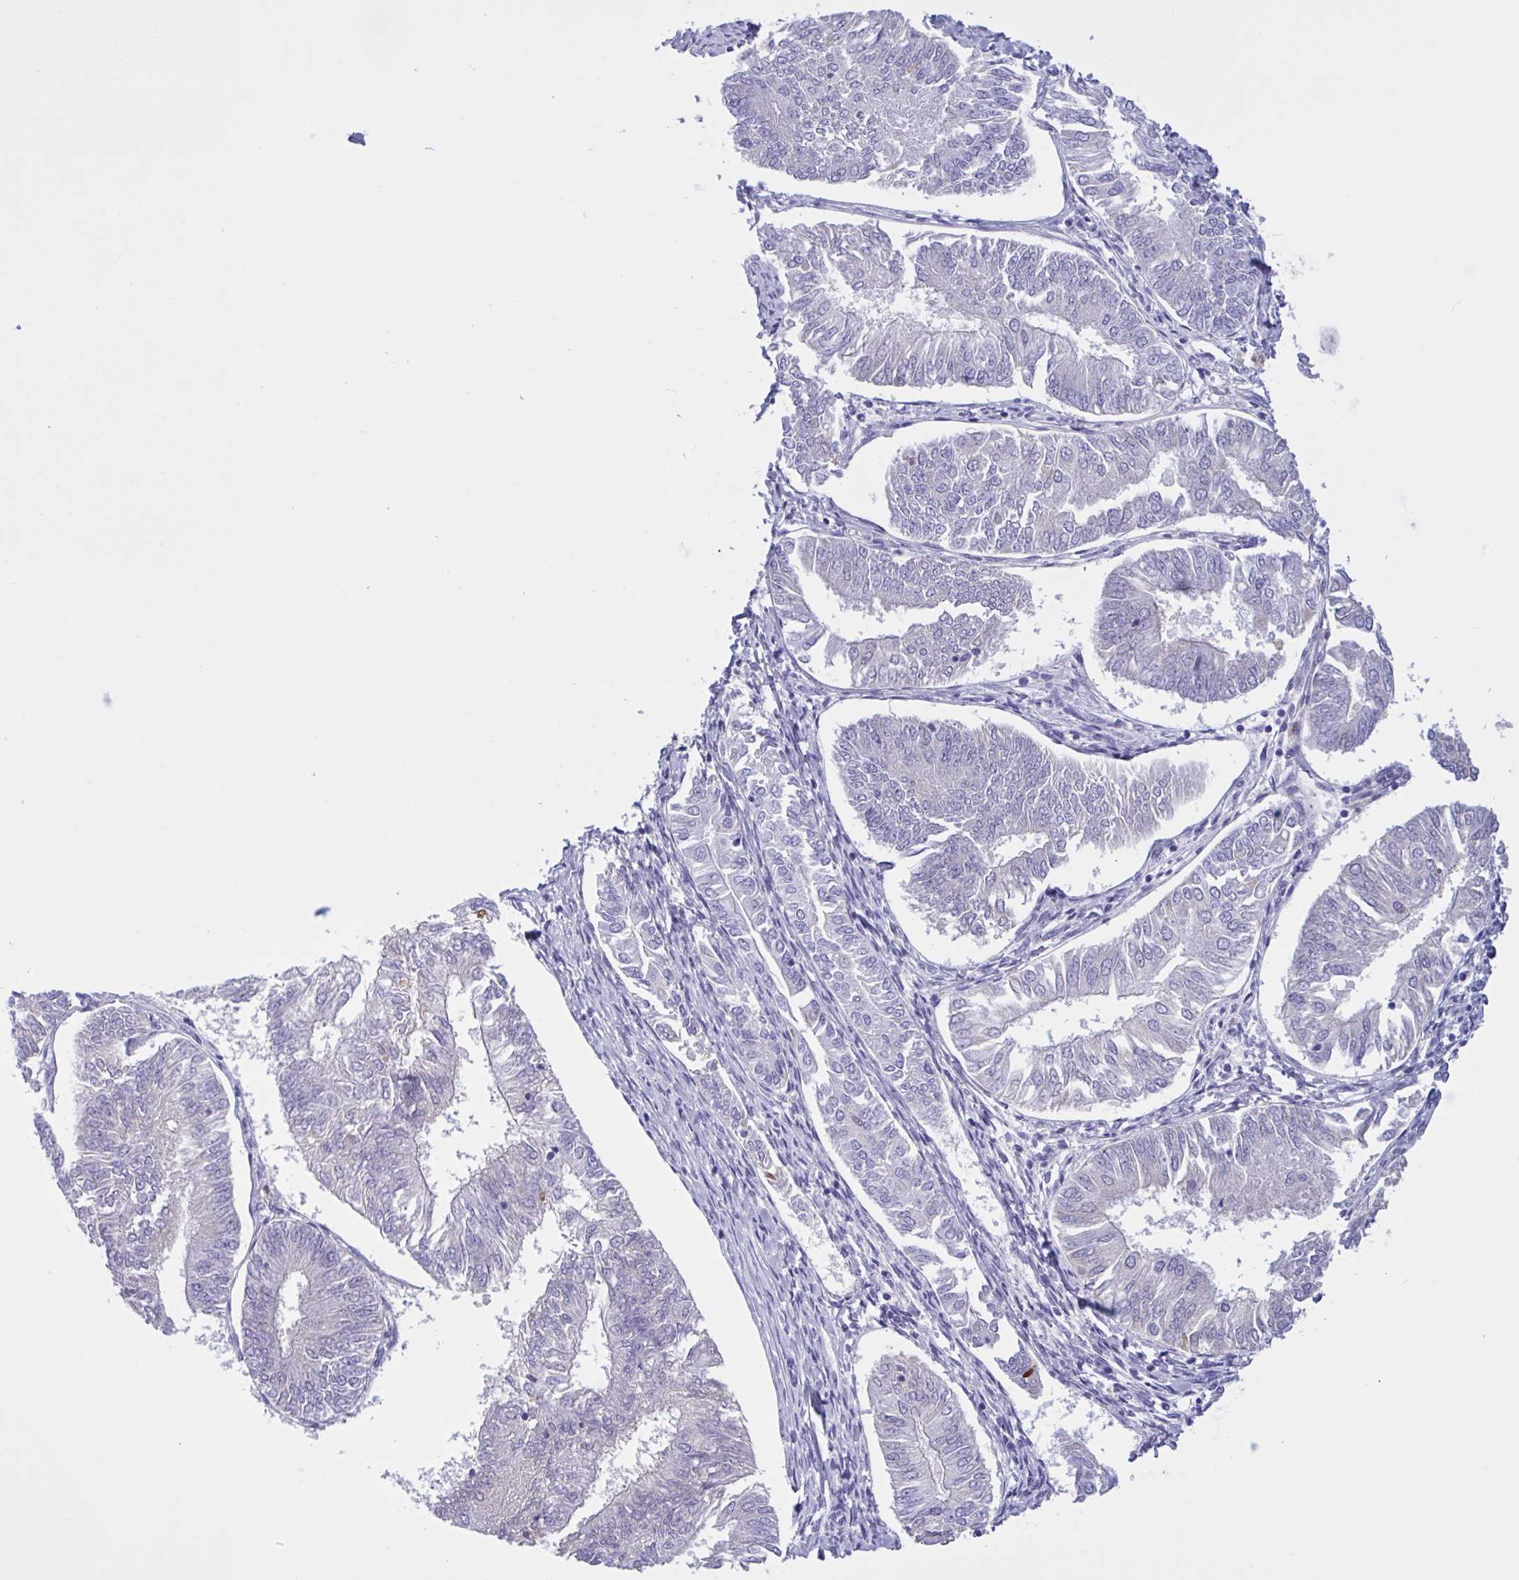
{"staining": {"intensity": "negative", "quantity": "none", "location": "none"}, "tissue": "endometrial cancer", "cell_type": "Tumor cells", "image_type": "cancer", "snomed": [{"axis": "morphology", "description": "Adenocarcinoma, NOS"}, {"axis": "topography", "description": "Endometrium"}], "caption": "A histopathology image of endometrial cancer stained for a protein shows no brown staining in tumor cells. (Stains: DAB (3,3'-diaminobenzidine) immunohistochemistry with hematoxylin counter stain, Microscopy: brightfield microscopy at high magnification).", "gene": "LARGE2", "patient": {"sex": "female", "age": 58}}